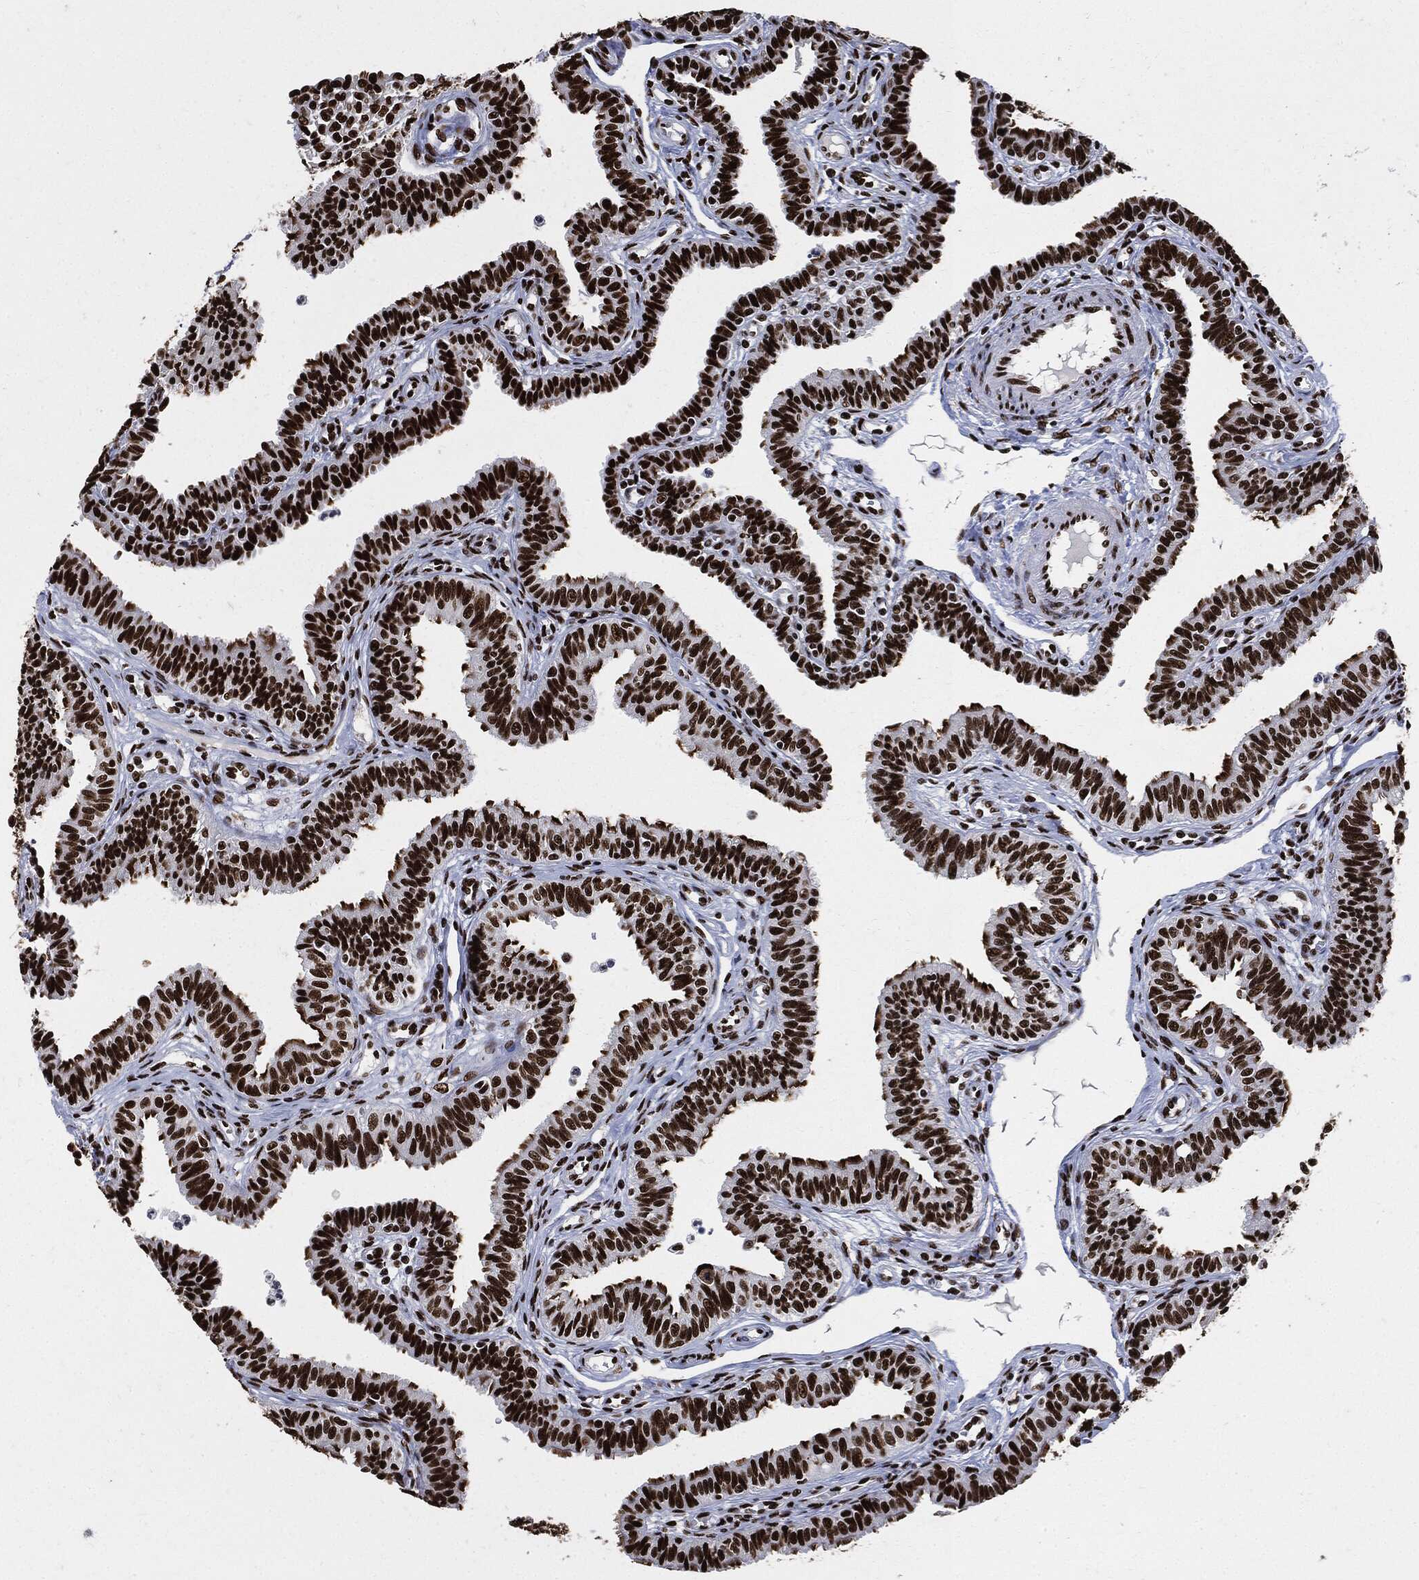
{"staining": {"intensity": "strong", "quantity": ">75%", "location": "nuclear"}, "tissue": "fallopian tube", "cell_type": "Glandular cells", "image_type": "normal", "snomed": [{"axis": "morphology", "description": "Normal tissue, NOS"}, {"axis": "topography", "description": "Fallopian tube"}], "caption": "Protein expression analysis of benign human fallopian tube reveals strong nuclear staining in about >75% of glandular cells.", "gene": "RECQL", "patient": {"sex": "female", "age": 36}}